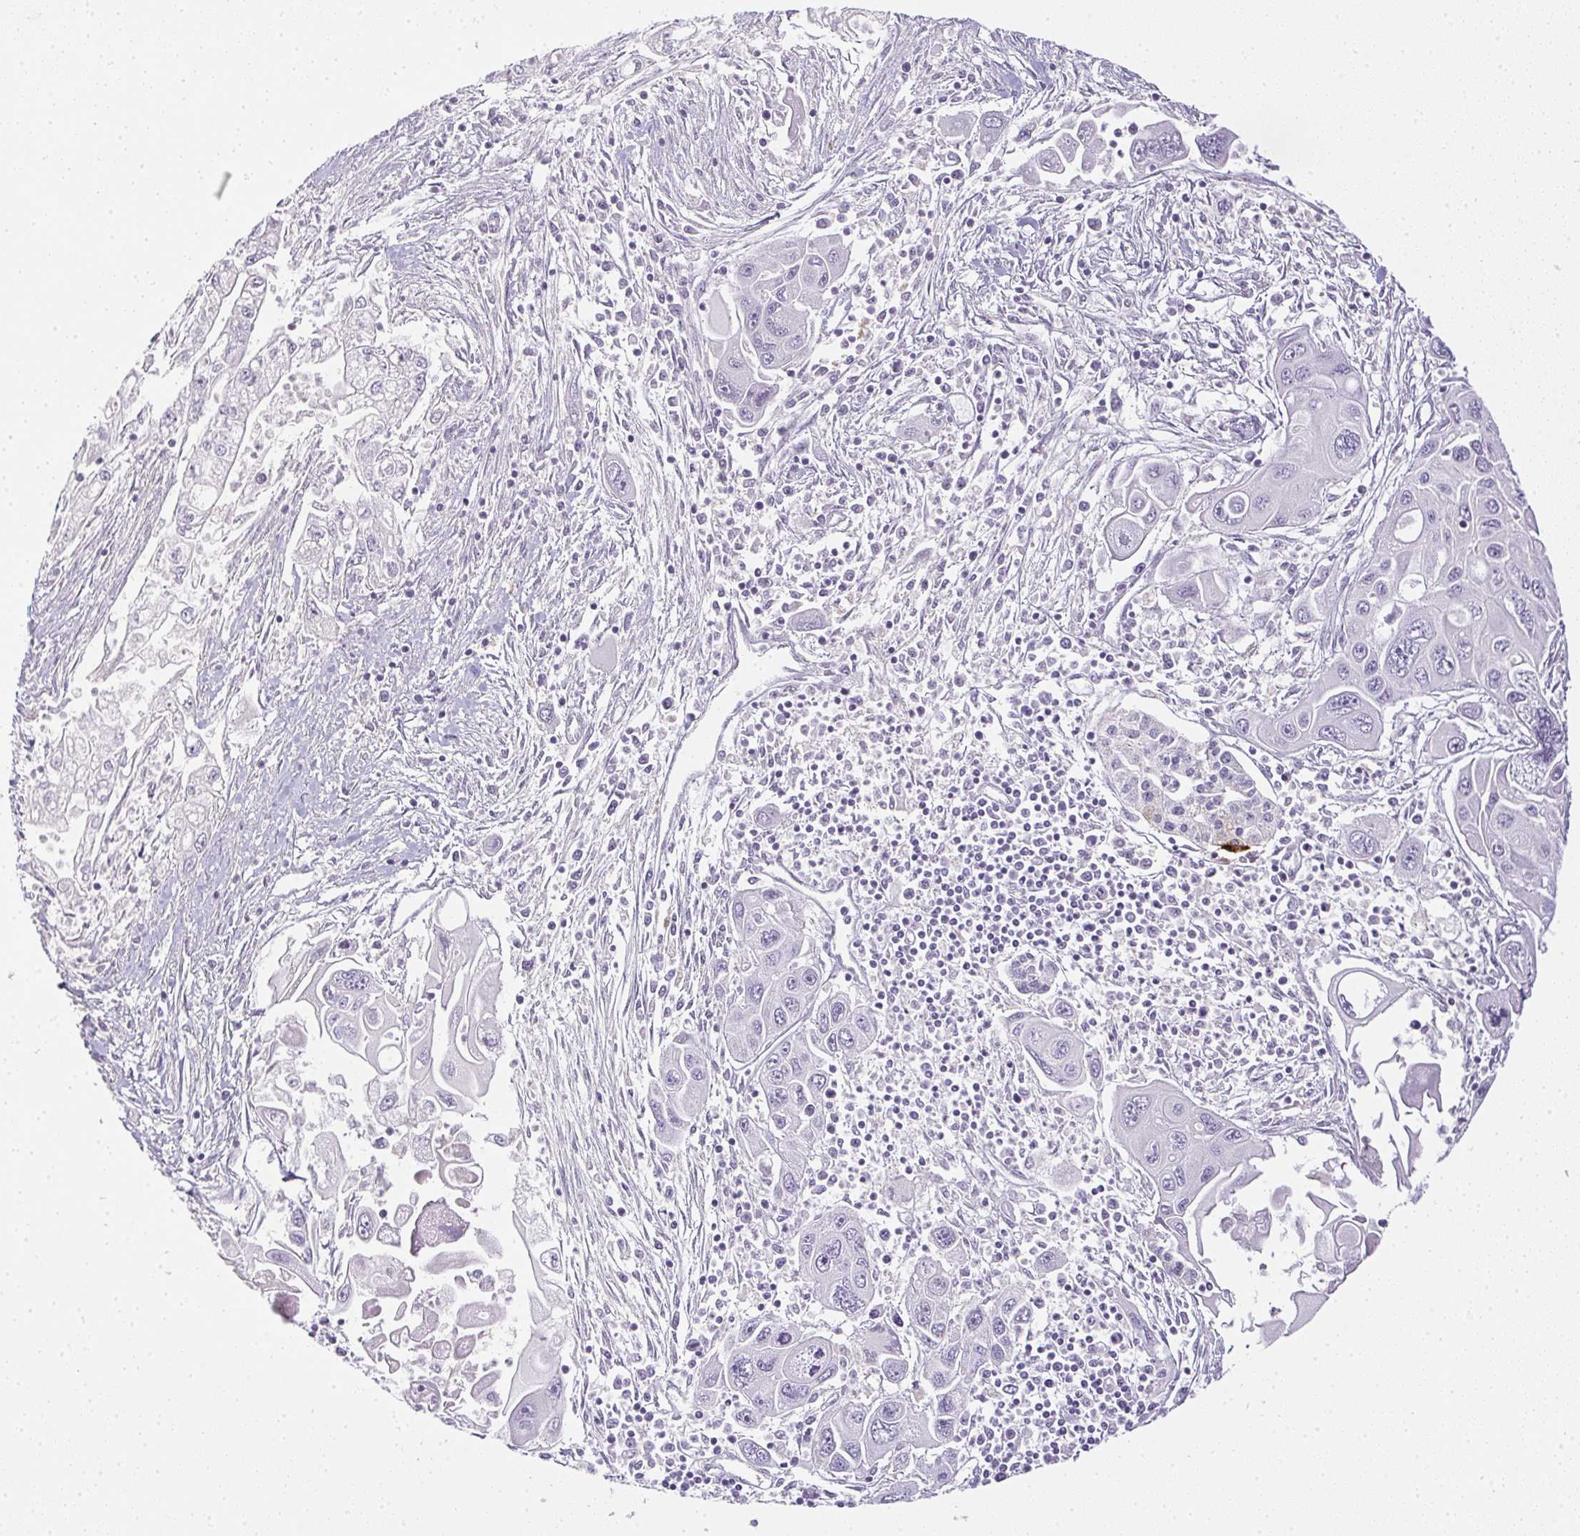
{"staining": {"intensity": "negative", "quantity": "none", "location": "none"}, "tissue": "pancreatic cancer", "cell_type": "Tumor cells", "image_type": "cancer", "snomed": [{"axis": "morphology", "description": "Adenocarcinoma, NOS"}, {"axis": "topography", "description": "Pancreas"}], "caption": "A high-resolution histopathology image shows IHC staining of pancreatic cancer (adenocarcinoma), which displays no significant expression in tumor cells.", "gene": "PPY", "patient": {"sex": "male", "age": 70}}